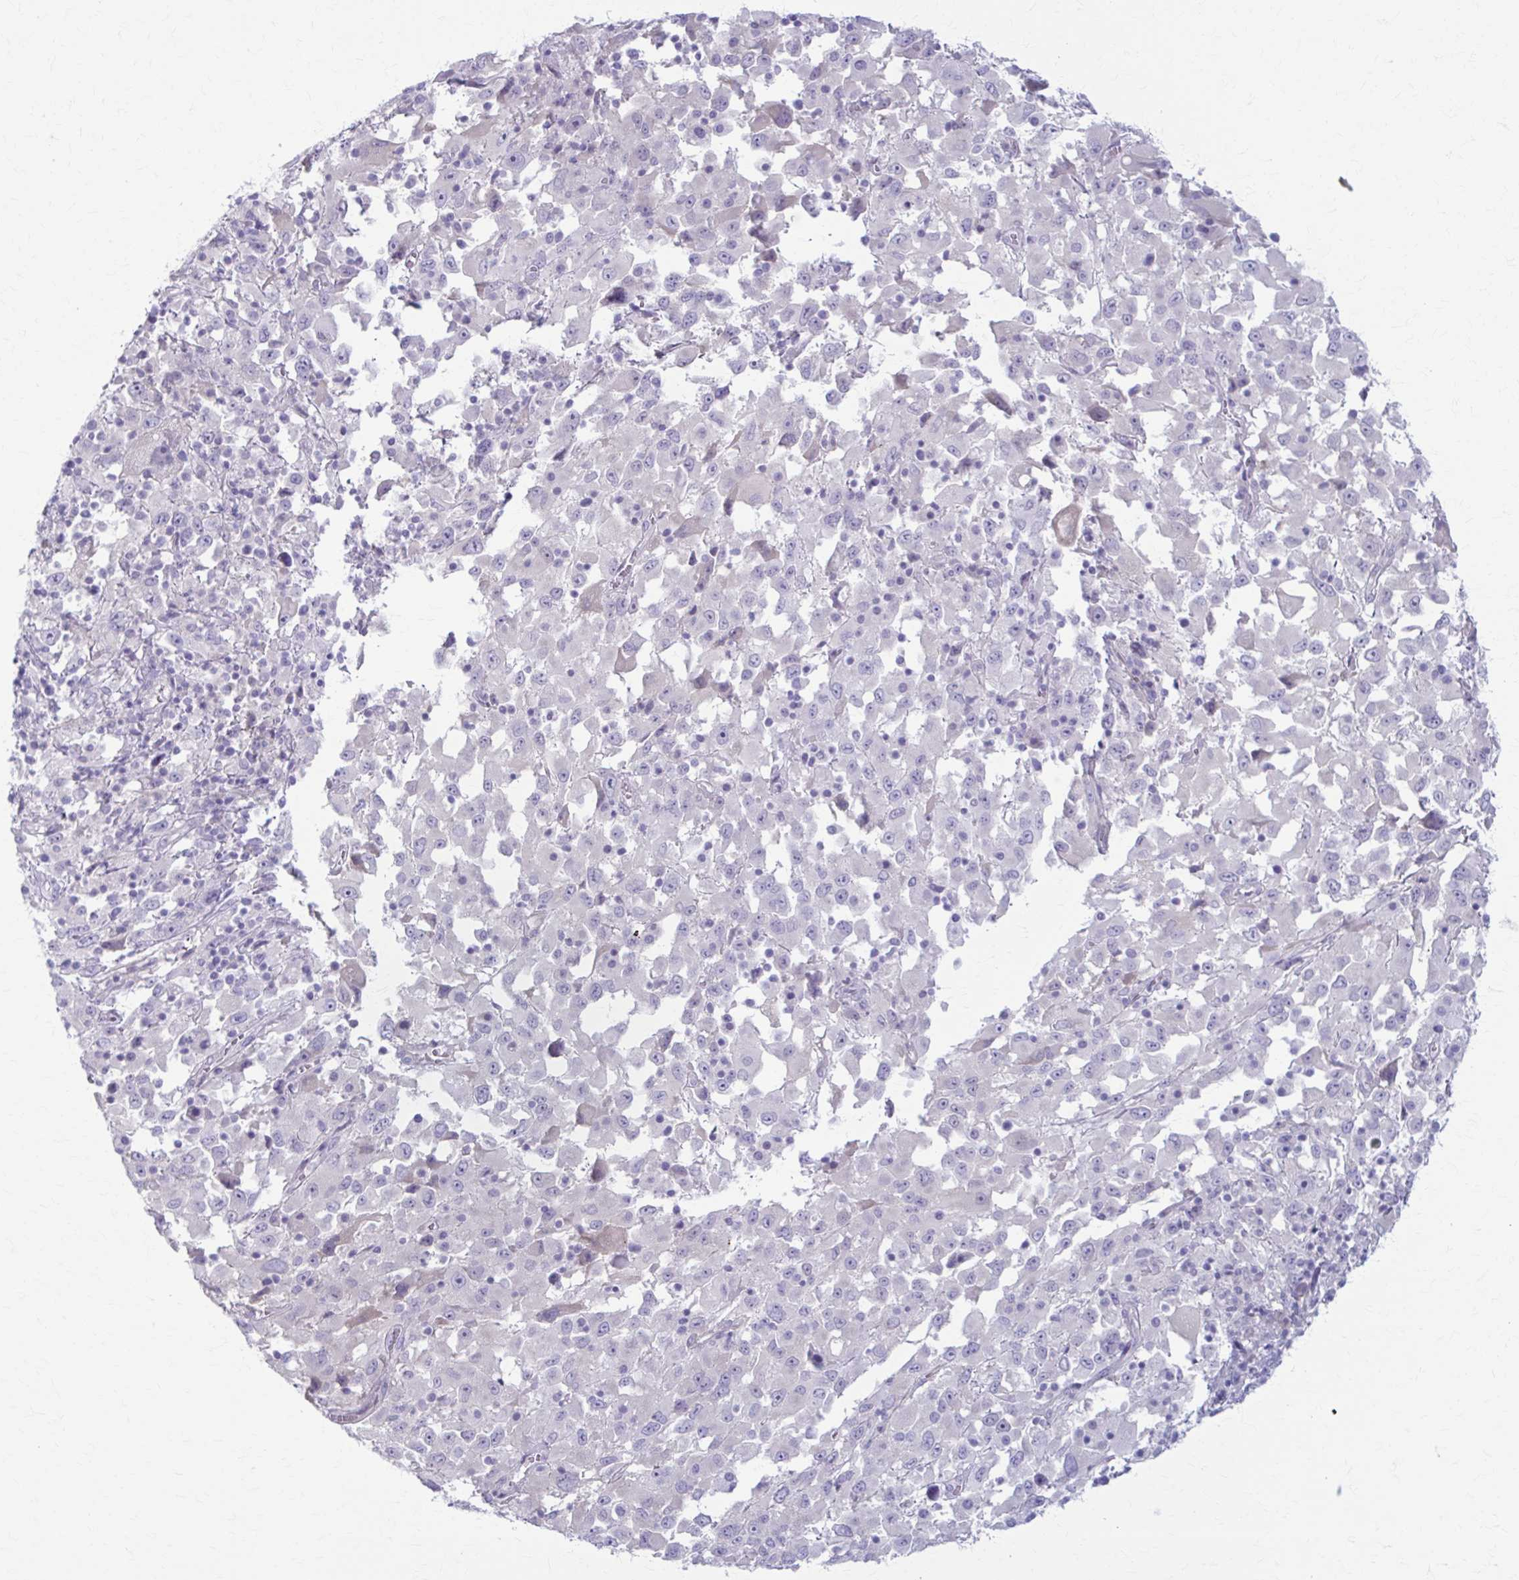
{"staining": {"intensity": "negative", "quantity": "none", "location": "none"}, "tissue": "melanoma", "cell_type": "Tumor cells", "image_type": "cancer", "snomed": [{"axis": "morphology", "description": "Malignant melanoma, Metastatic site"}, {"axis": "topography", "description": "Soft tissue"}], "caption": "An IHC image of malignant melanoma (metastatic site) is shown. There is no staining in tumor cells of malignant melanoma (metastatic site). (Brightfield microscopy of DAB (3,3'-diaminobenzidine) immunohistochemistry (IHC) at high magnification).", "gene": "PRKRA", "patient": {"sex": "male", "age": 50}}